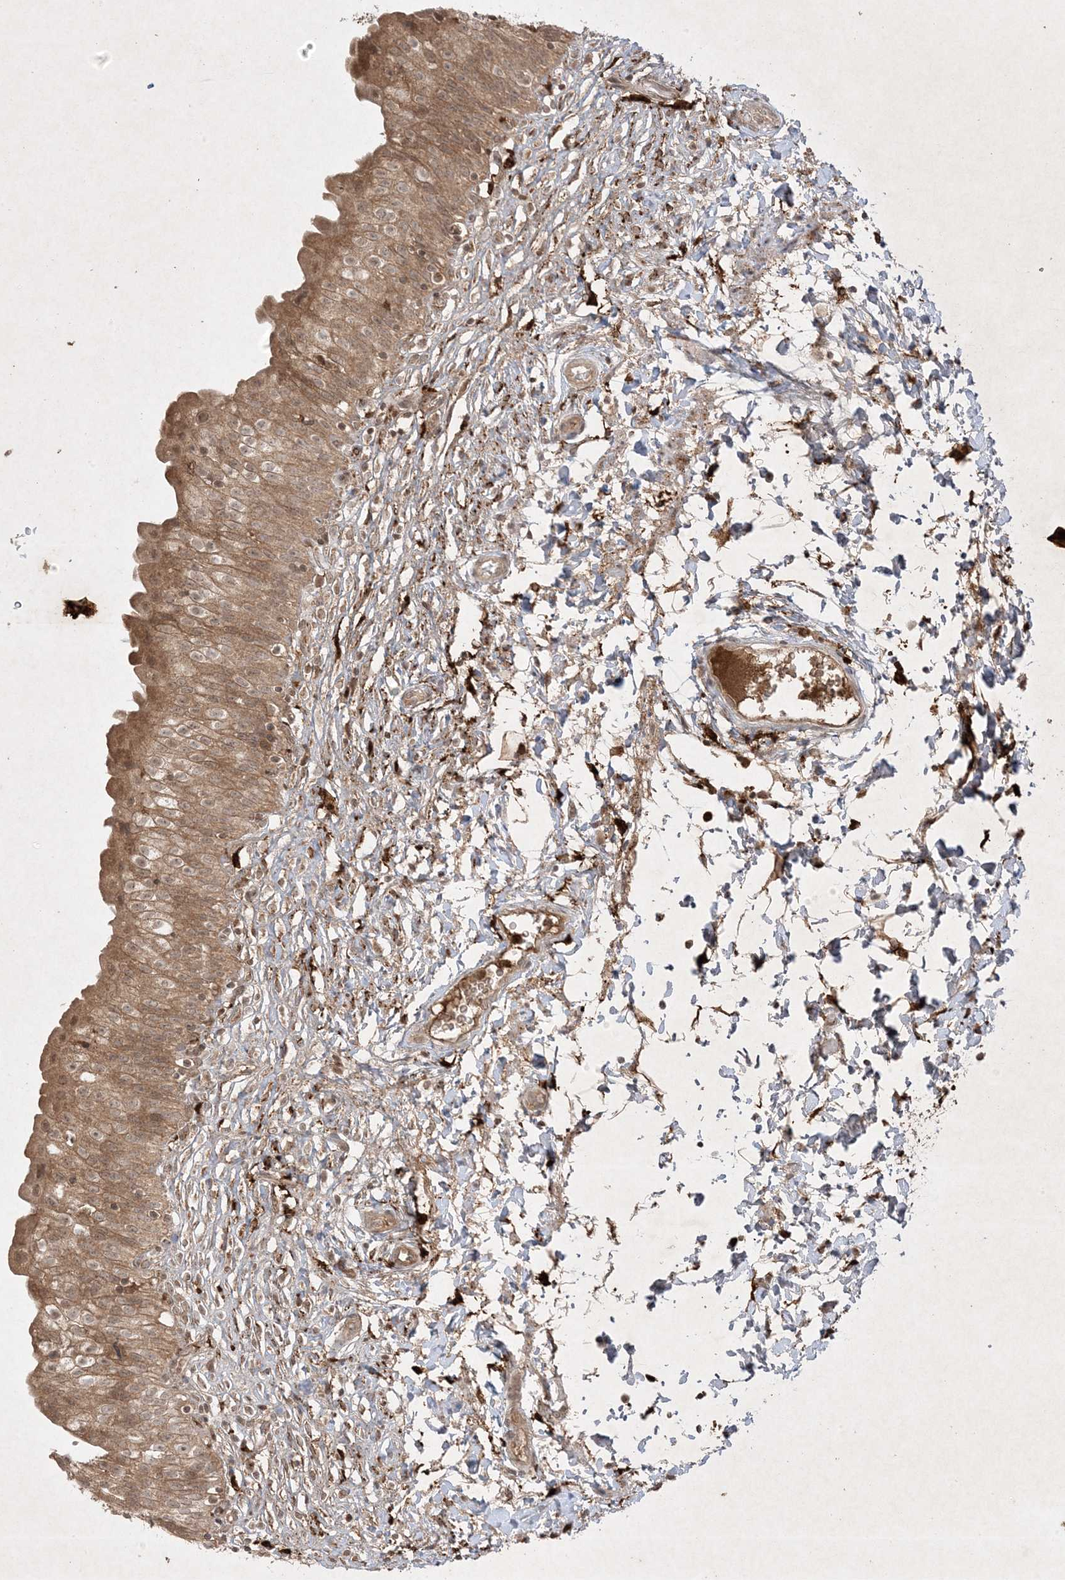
{"staining": {"intensity": "moderate", "quantity": ">75%", "location": "cytoplasmic/membranous"}, "tissue": "urinary bladder", "cell_type": "Urothelial cells", "image_type": "normal", "snomed": [{"axis": "morphology", "description": "Normal tissue, NOS"}, {"axis": "topography", "description": "Urinary bladder"}], "caption": "Moderate cytoplasmic/membranous protein positivity is appreciated in approximately >75% of urothelial cells in urinary bladder. (DAB IHC with brightfield microscopy, high magnification).", "gene": "PTK6", "patient": {"sex": "male", "age": 55}}